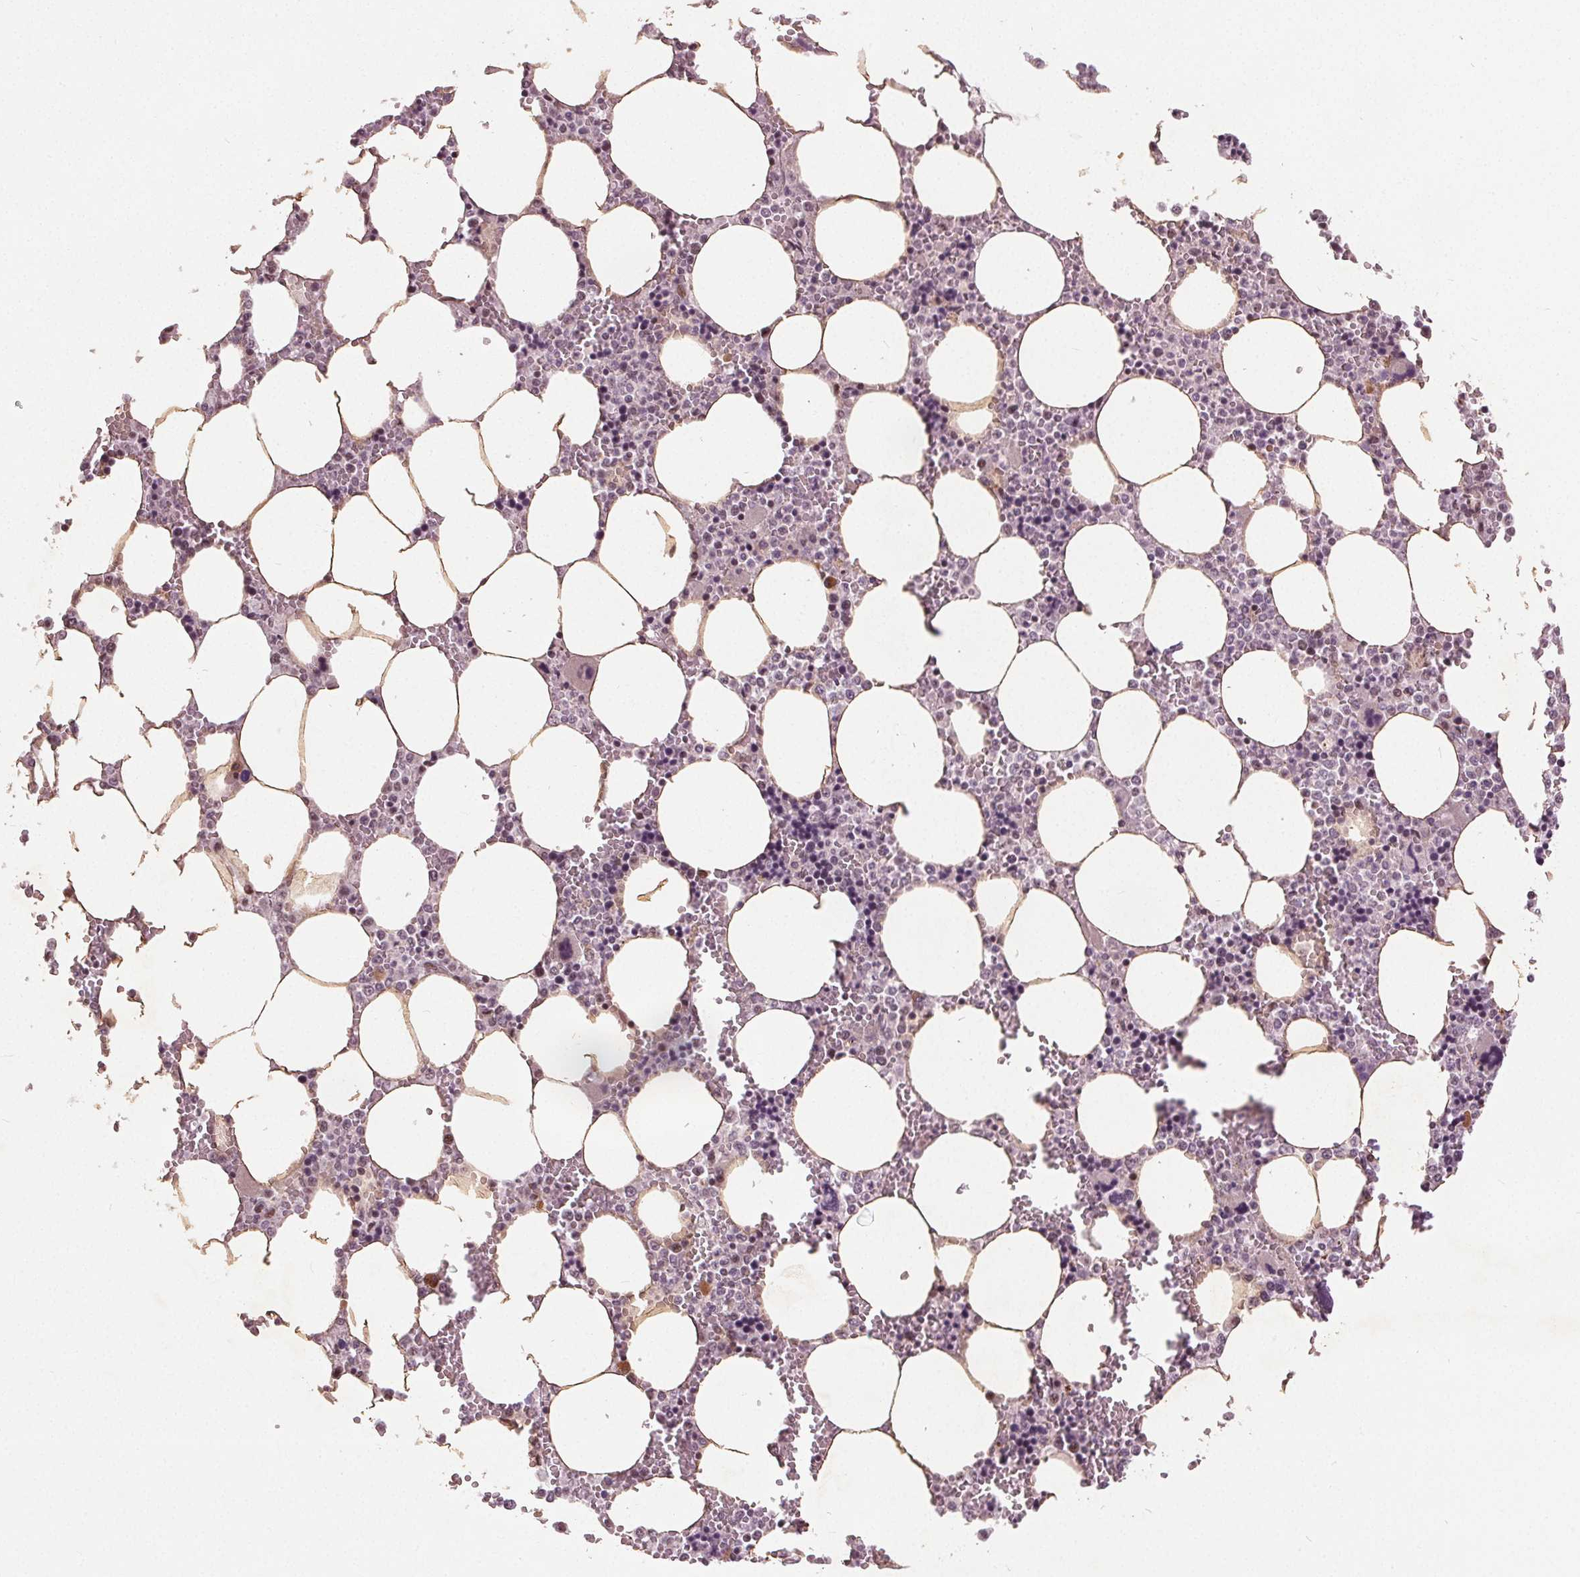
{"staining": {"intensity": "moderate", "quantity": "<25%", "location": "nuclear"}, "tissue": "bone marrow", "cell_type": "Hematopoietic cells", "image_type": "normal", "snomed": [{"axis": "morphology", "description": "Normal tissue, NOS"}, {"axis": "topography", "description": "Bone marrow"}], "caption": "High-power microscopy captured an immunohistochemistry photomicrograph of unremarkable bone marrow, revealing moderate nuclear positivity in approximately <25% of hematopoietic cells.", "gene": "TTC34", "patient": {"sex": "male", "age": 64}}